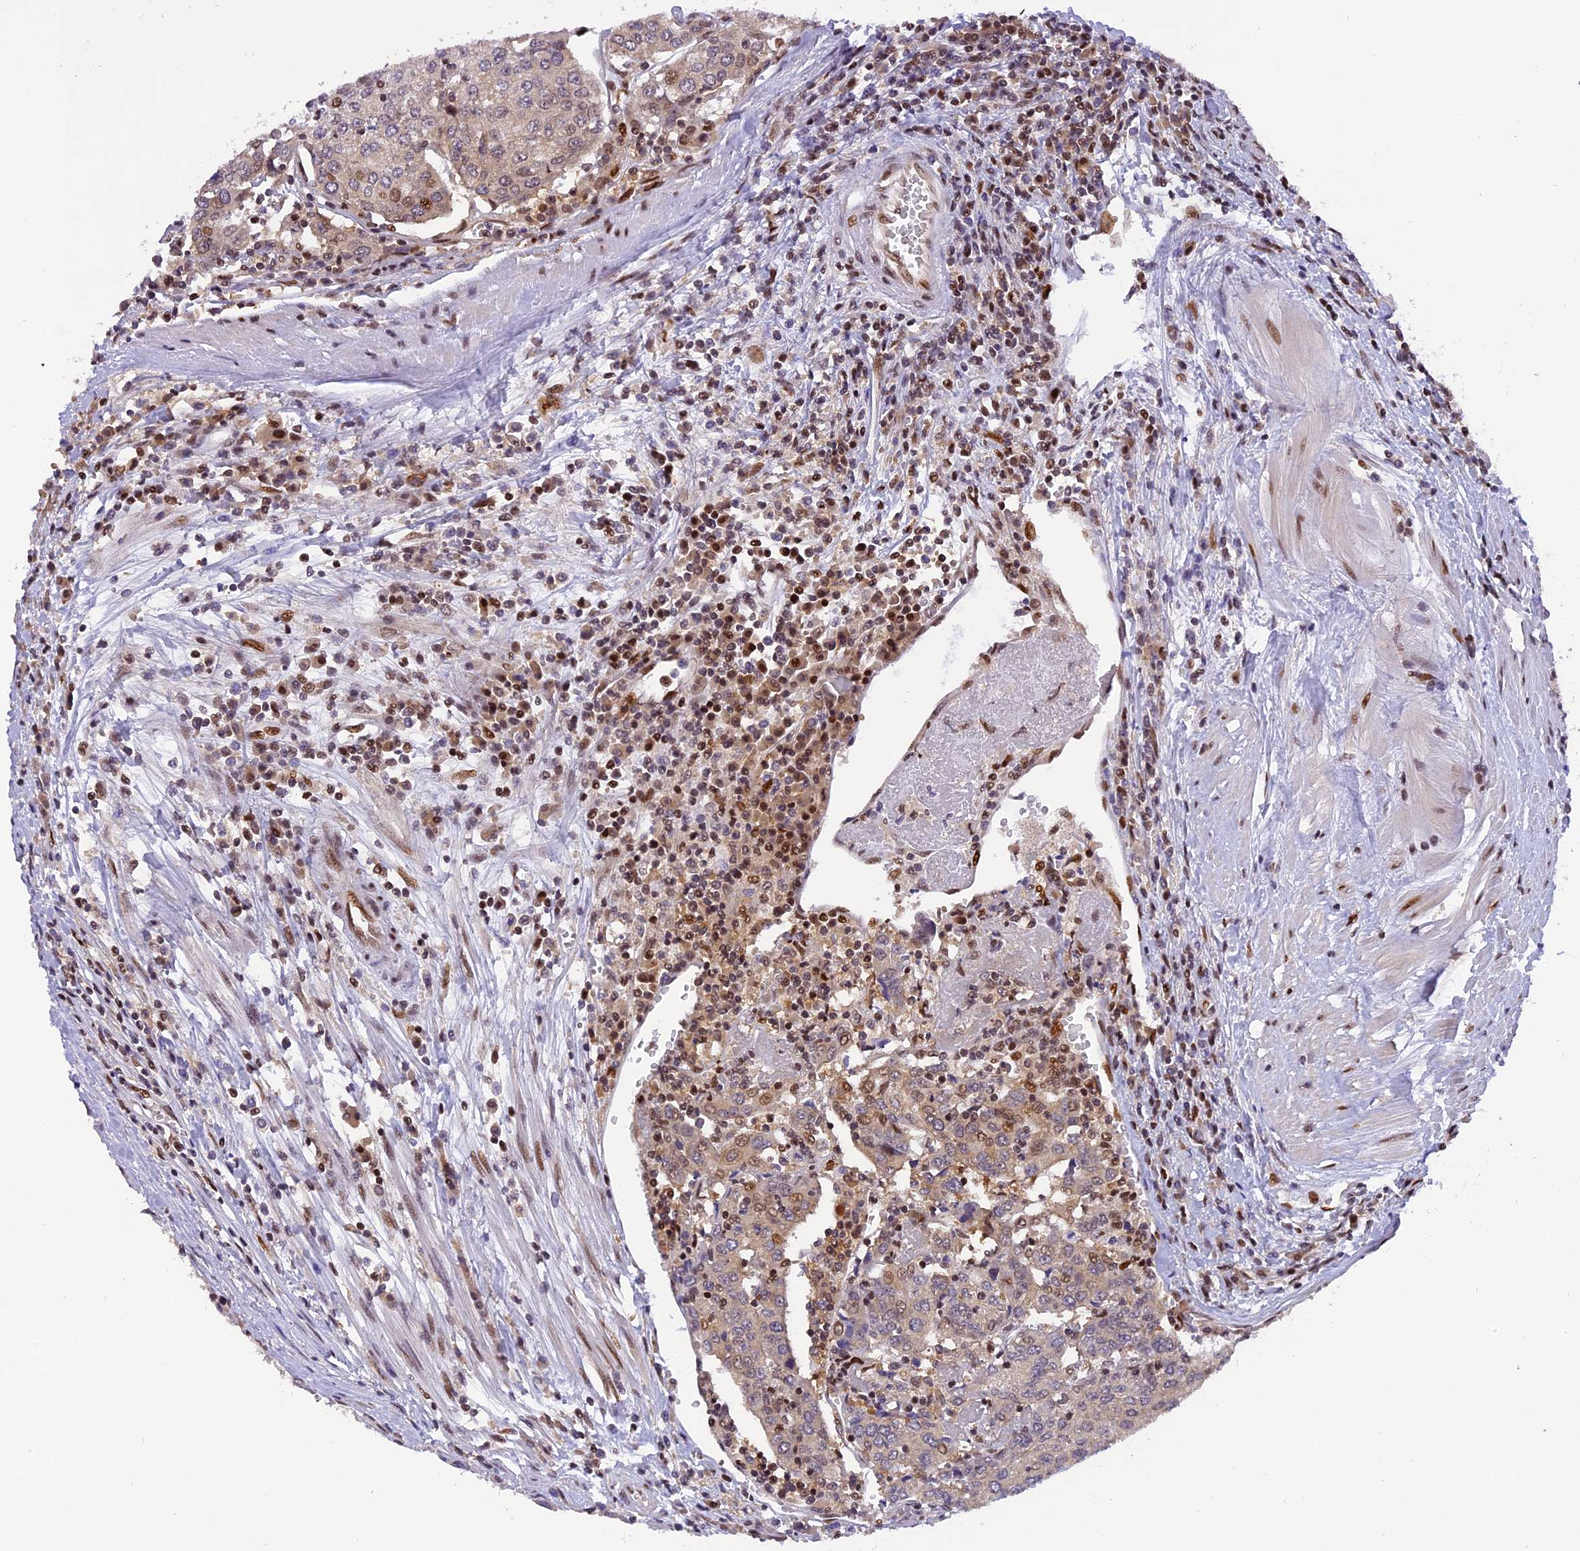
{"staining": {"intensity": "moderate", "quantity": "<25%", "location": "nuclear"}, "tissue": "urothelial cancer", "cell_type": "Tumor cells", "image_type": "cancer", "snomed": [{"axis": "morphology", "description": "Urothelial carcinoma, High grade"}, {"axis": "topography", "description": "Urinary bladder"}], "caption": "Urothelial cancer stained with IHC displays moderate nuclear positivity in approximately <25% of tumor cells. (DAB (3,3'-diaminobenzidine) IHC, brown staining for protein, blue staining for nuclei).", "gene": "RABGGTA", "patient": {"sex": "female", "age": 85}}